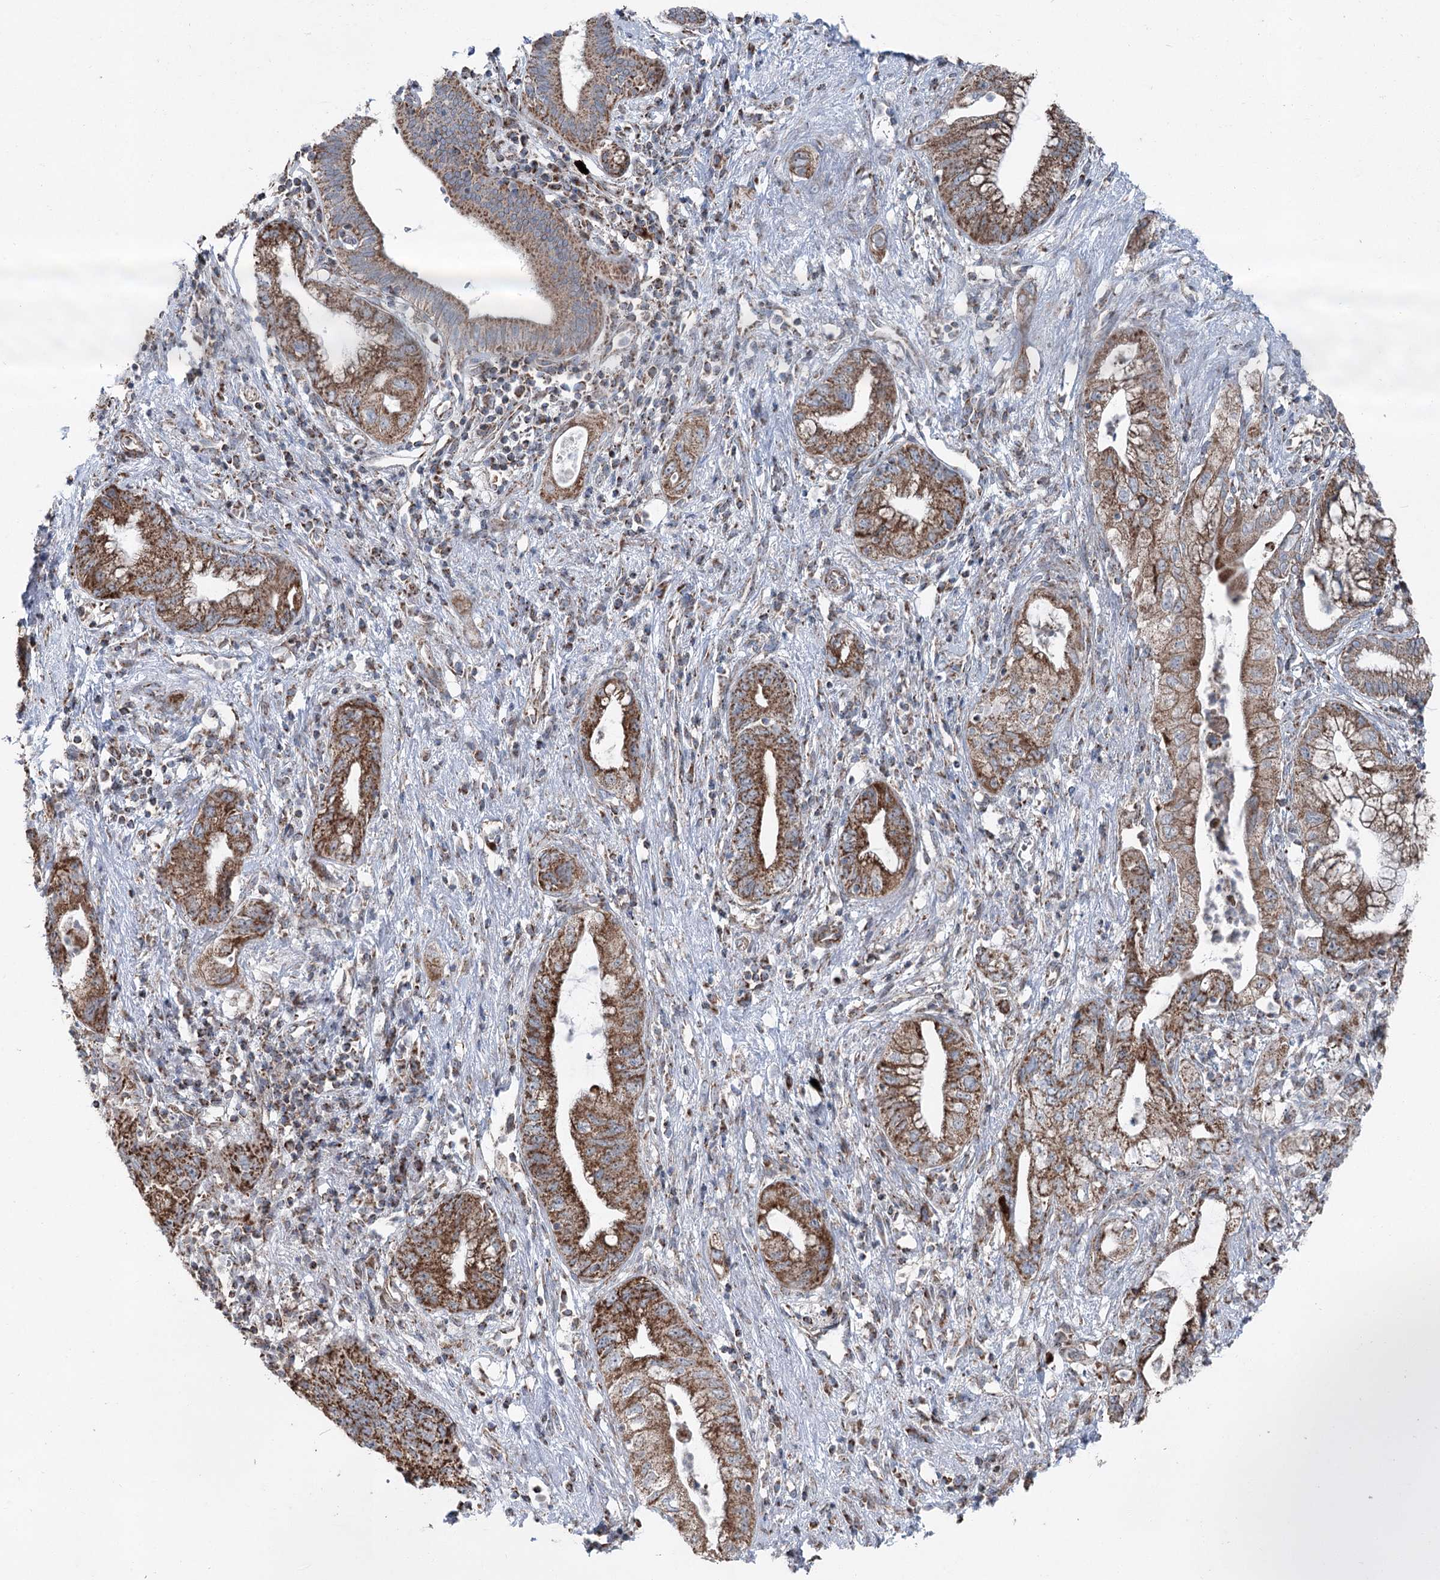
{"staining": {"intensity": "strong", "quantity": ">75%", "location": "cytoplasmic/membranous"}, "tissue": "pancreatic cancer", "cell_type": "Tumor cells", "image_type": "cancer", "snomed": [{"axis": "morphology", "description": "Adenocarcinoma, NOS"}, {"axis": "topography", "description": "Pancreas"}], "caption": "There is high levels of strong cytoplasmic/membranous staining in tumor cells of pancreatic cancer (adenocarcinoma), as demonstrated by immunohistochemical staining (brown color).", "gene": "UCN3", "patient": {"sex": "female", "age": 73}}